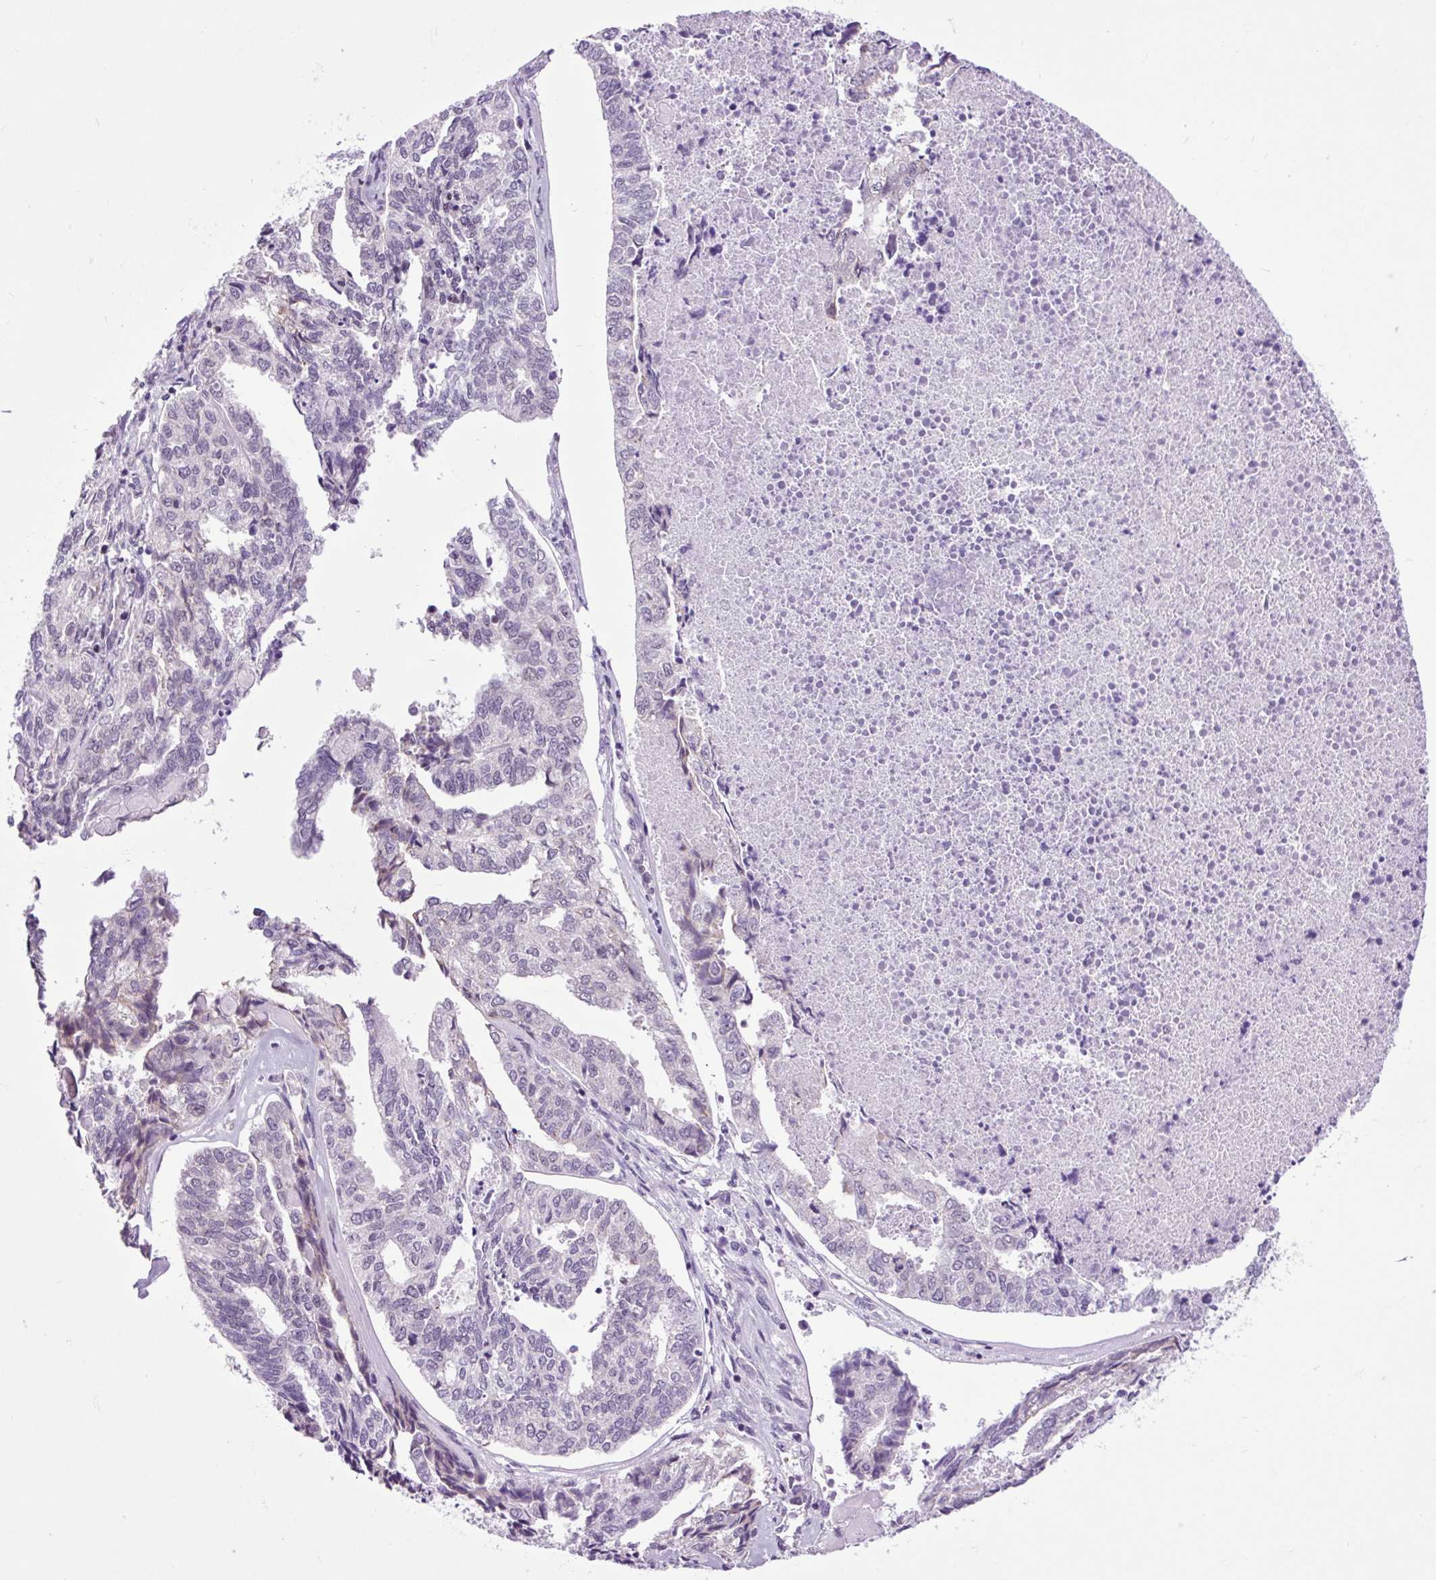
{"staining": {"intensity": "negative", "quantity": "none", "location": "none"}, "tissue": "endometrial cancer", "cell_type": "Tumor cells", "image_type": "cancer", "snomed": [{"axis": "morphology", "description": "Adenocarcinoma, NOS"}, {"axis": "topography", "description": "Endometrium"}], "caption": "The IHC micrograph has no significant positivity in tumor cells of endometrial cancer tissue. Nuclei are stained in blue.", "gene": "CLK2", "patient": {"sex": "female", "age": 73}}